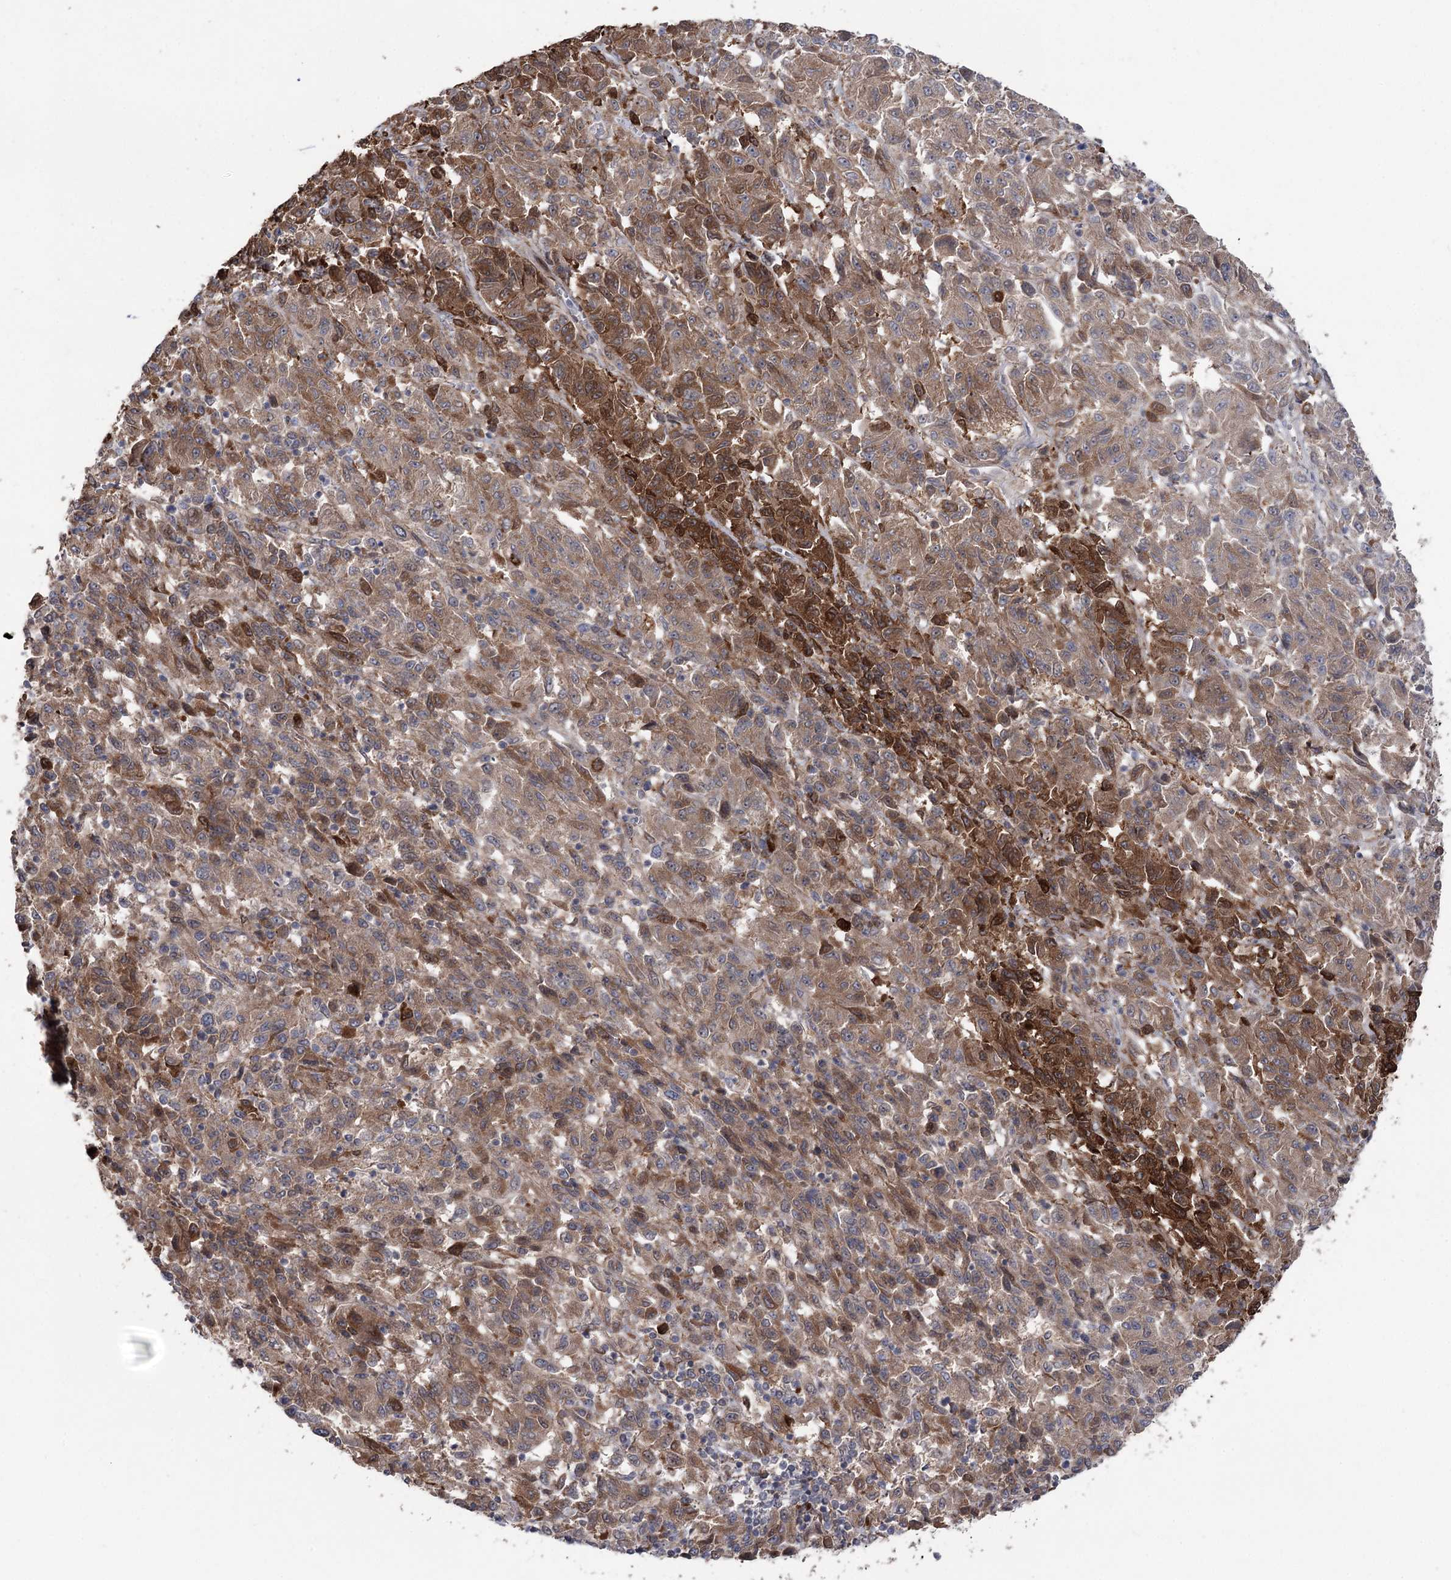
{"staining": {"intensity": "moderate", "quantity": ">75%", "location": "cytoplasmic/membranous"}, "tissue": "melanoma", "cell_type": "Tumor cells", "image_type": "cancer", "snomed": [{"axis": "morphology", "description": "Malignant melanoma, Metastatic site"}, {"axis": "topography", "description": "Lung"}], "caption": "Protein expression analysis of human malignant melanoma (metastatic site) reveals moderate cytoplasmic/membranous expression in about >75% of tumor cells.", "gene": "OTUD1", "patient": {"sex": "male", "age": 64}}